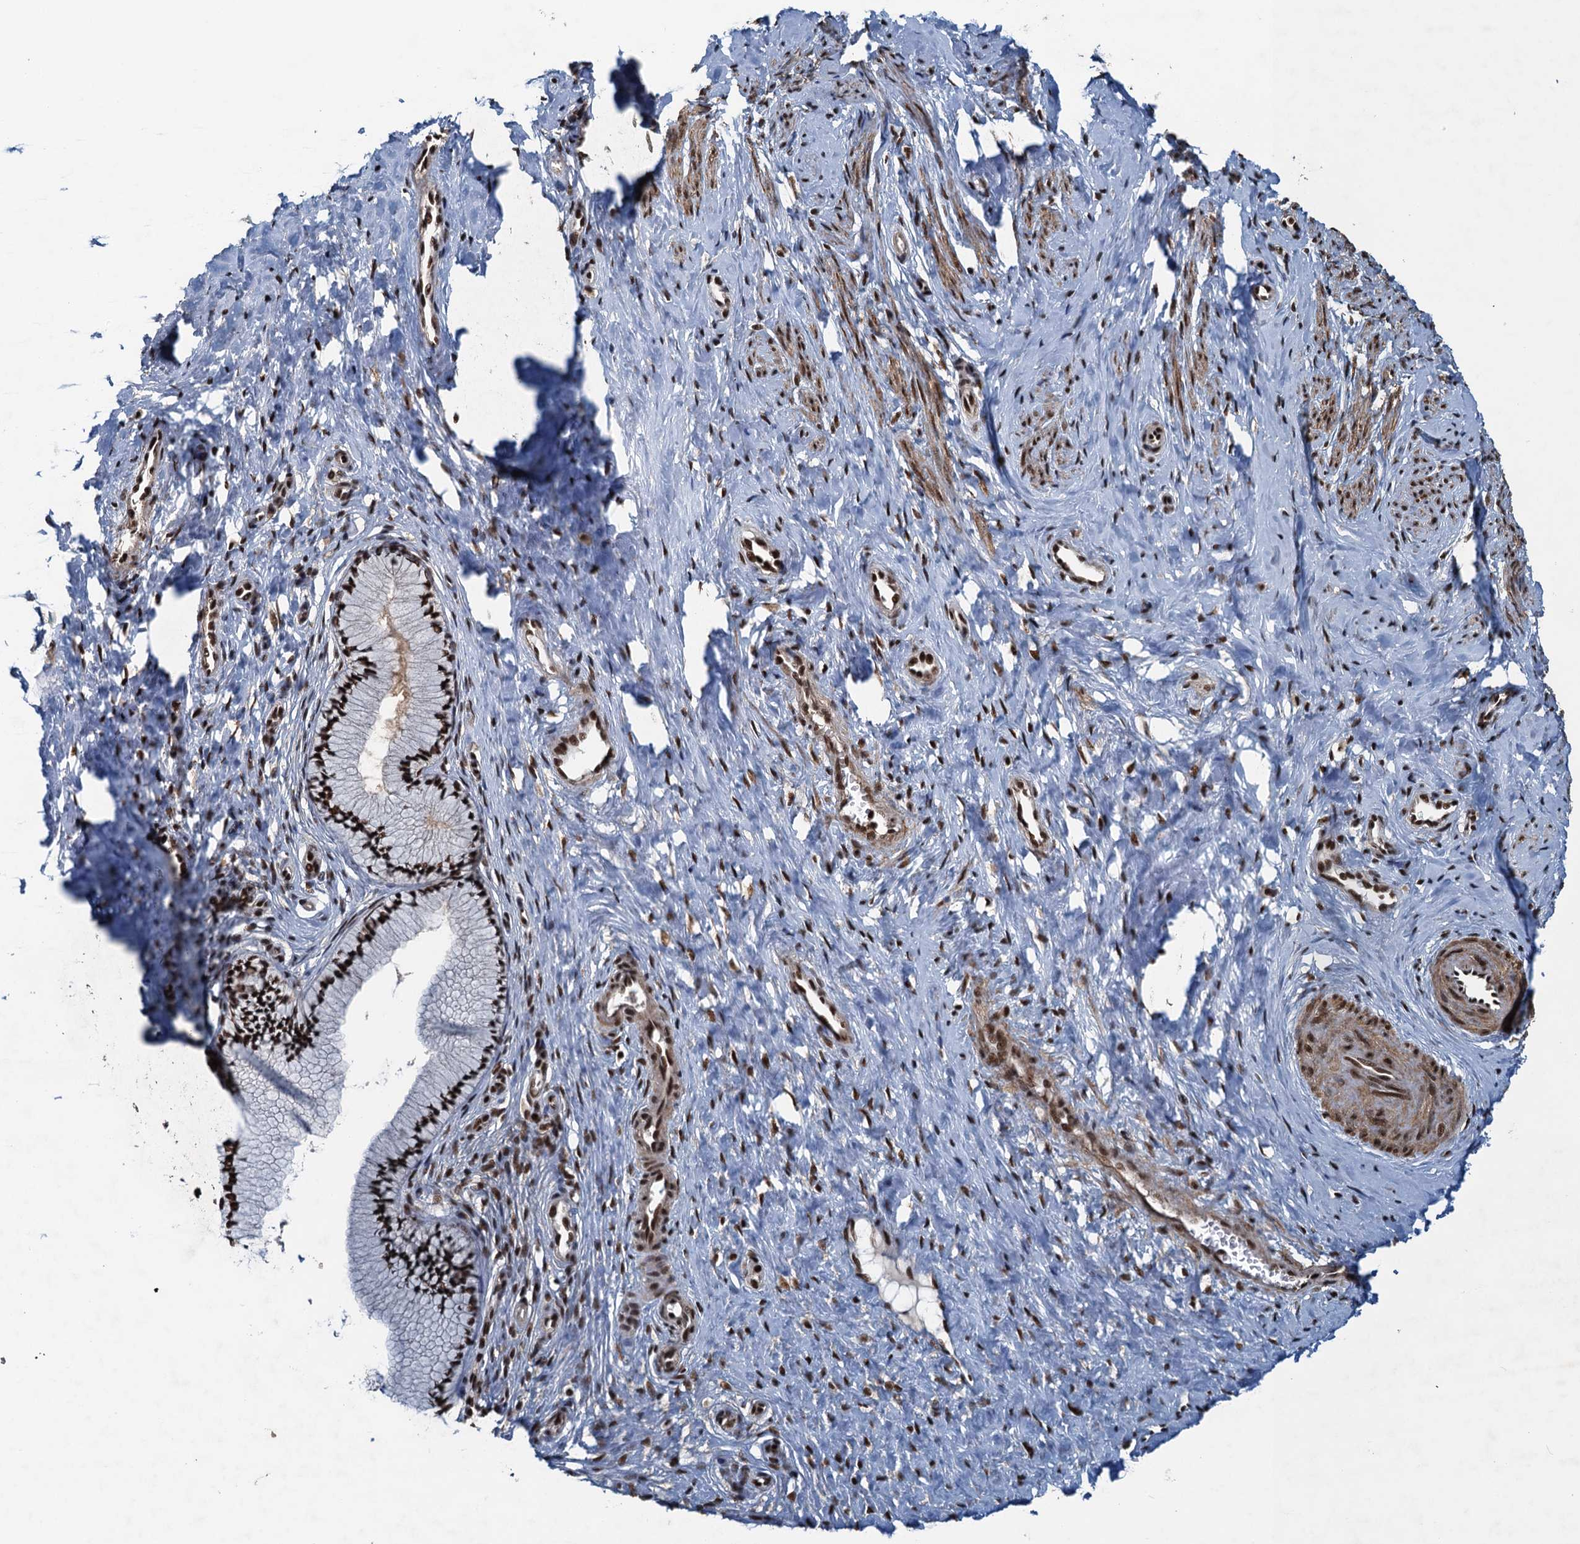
{"staining": {"intensity": "strong", "quantity": ">75%", "location": "nuclear"}, "tissue": "cervix", "cell_type": "Glandular cells", "image_type": "normal", "snomed": [{"axis": "morphology", "description": "Normal tissue, NOS"}, {"axis": "topography", "description": "Cervix"}], "caption": "High-power microscopy captured an immunohistochemistry (IHC) micrograph of normal cervix, revealing strong nuclear staining in about >75% of glandular cells.", "gene": "ZC3H18", "patient": {"sex": "female", "age": 36}}